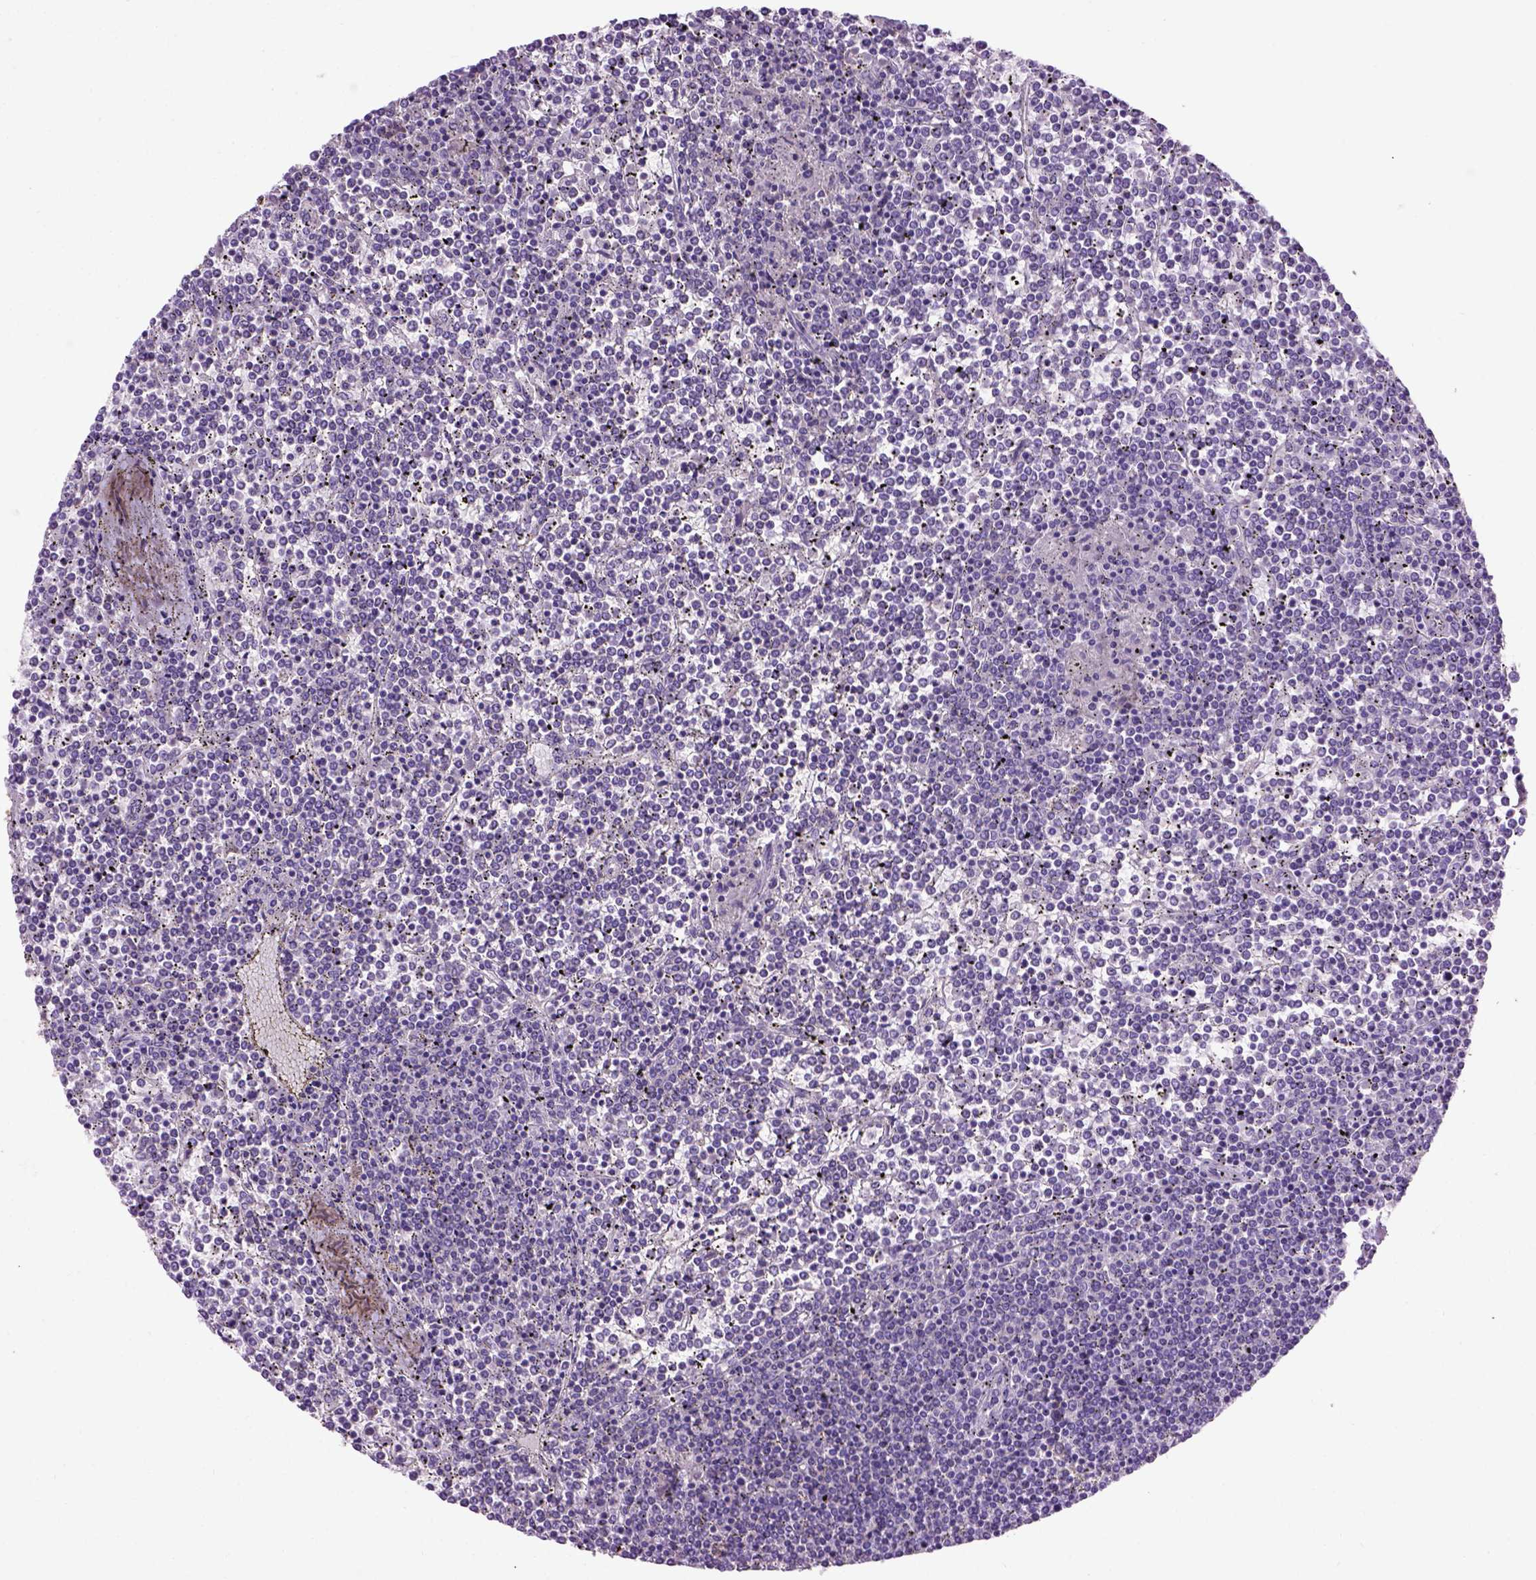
{"staining": {"intensity": "negative", "quantity": "none", "location": "none"}, "tissue": "lymphoma", "cell_type": "Tumor cells", "image_type": "cancer", "snomed": [{"axis": "morphology", "description": "Malignant lymphoma, non-Hodgkin's type, Low grade"}, {"axis": "topography", "description": "Spleen"}], "caption": "Histopathology image shows no protein staining in tumor cells of lymphoma tissue.", "gene": "MAPT", "patient": {"sex": "female", "age": 19}}